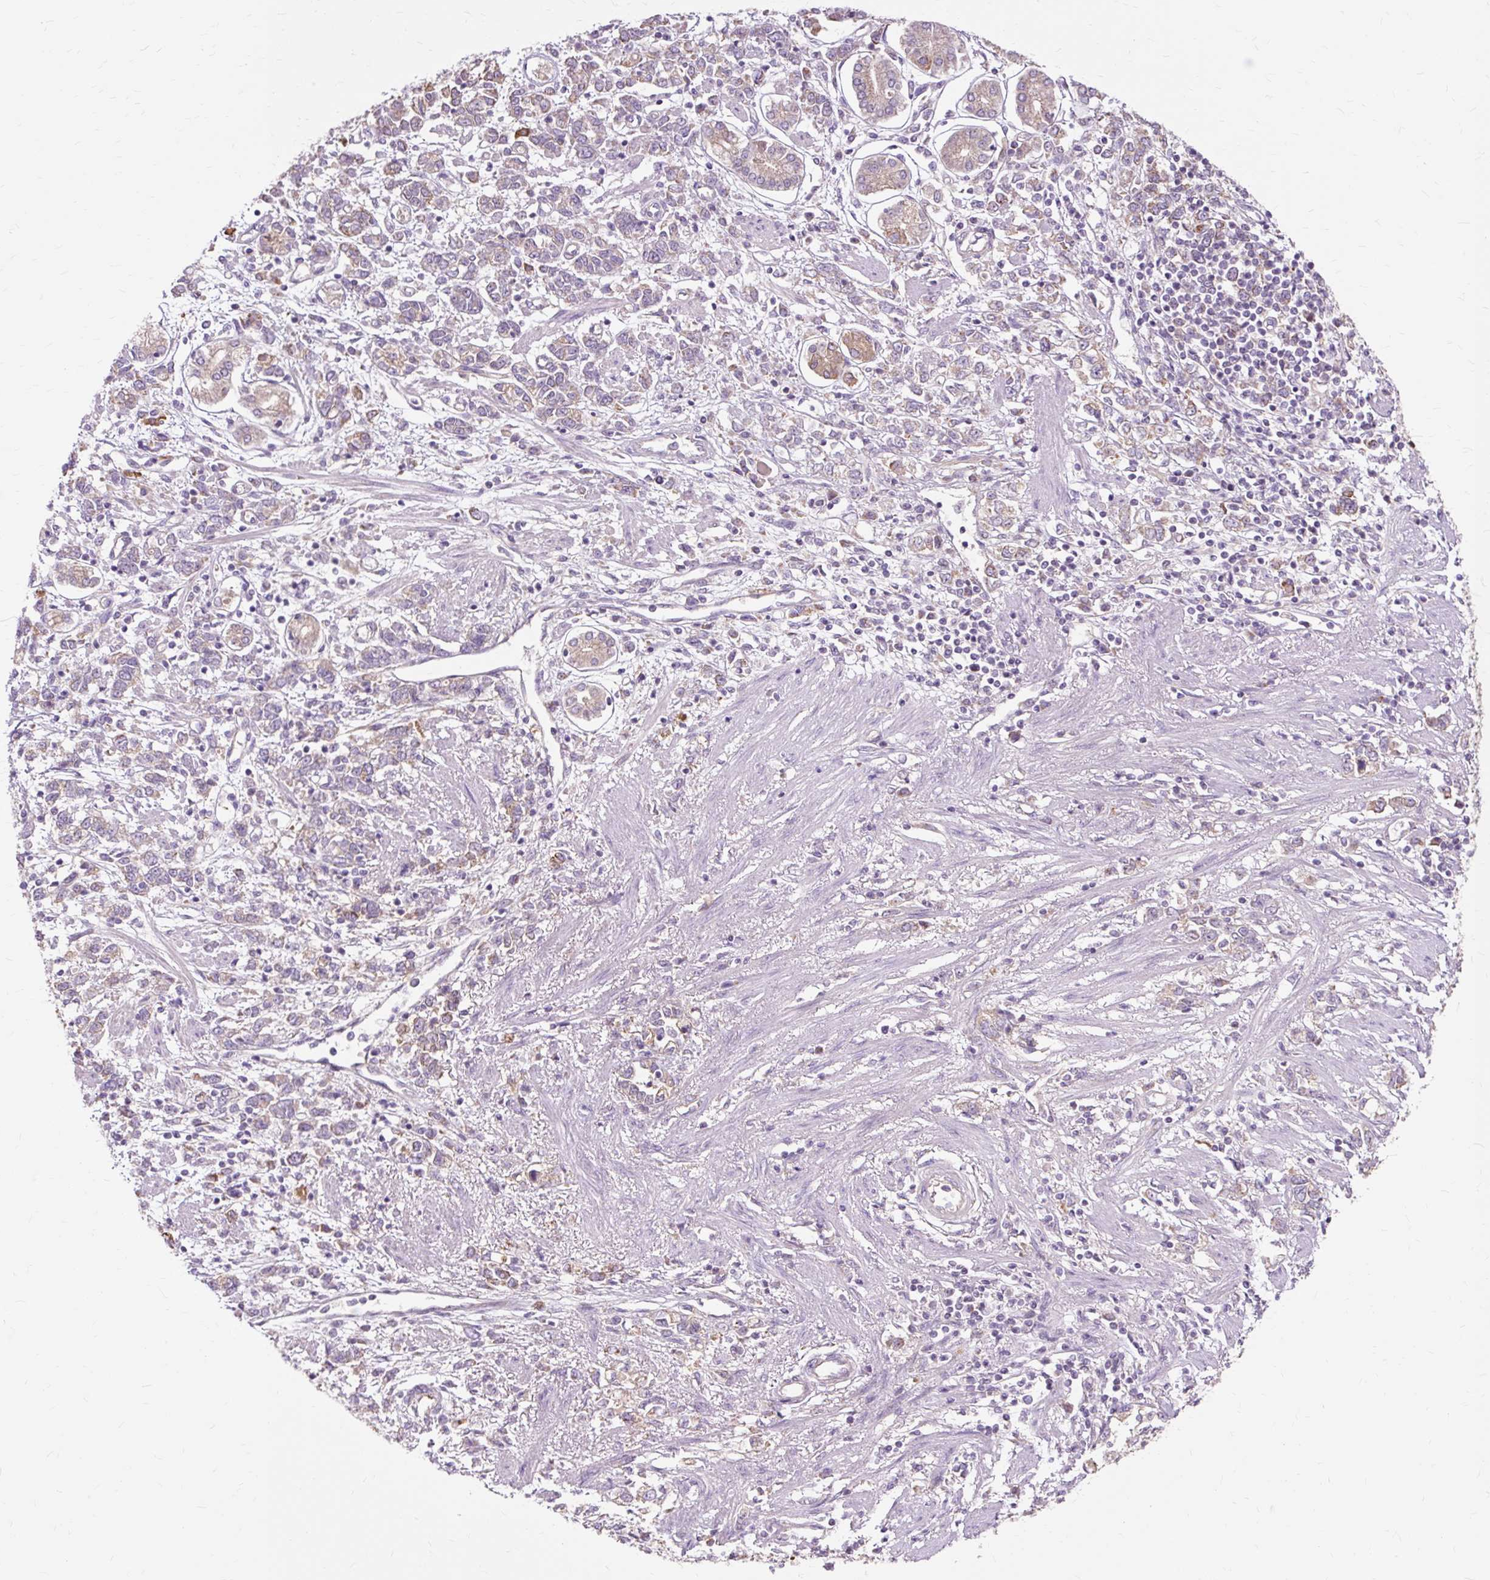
{"staining": {"intensity": "weak", "quantity": "<25%", "location": "cytoplasmic/membranous"}, "tissue": "stomach cancer", "cell_type": "Tumor cells", "image_type": "cancer", "snomed": [{"axis": "morphology", "description": "Adenocarcinoma, NOS"}, {"axis": "topography", "description": "Stomach"}], "caption": "The image shows no staining of tumor cells in stomach cancer.", "gene": "PDZD2", "patient": {"sex": "female", "age": 76}}